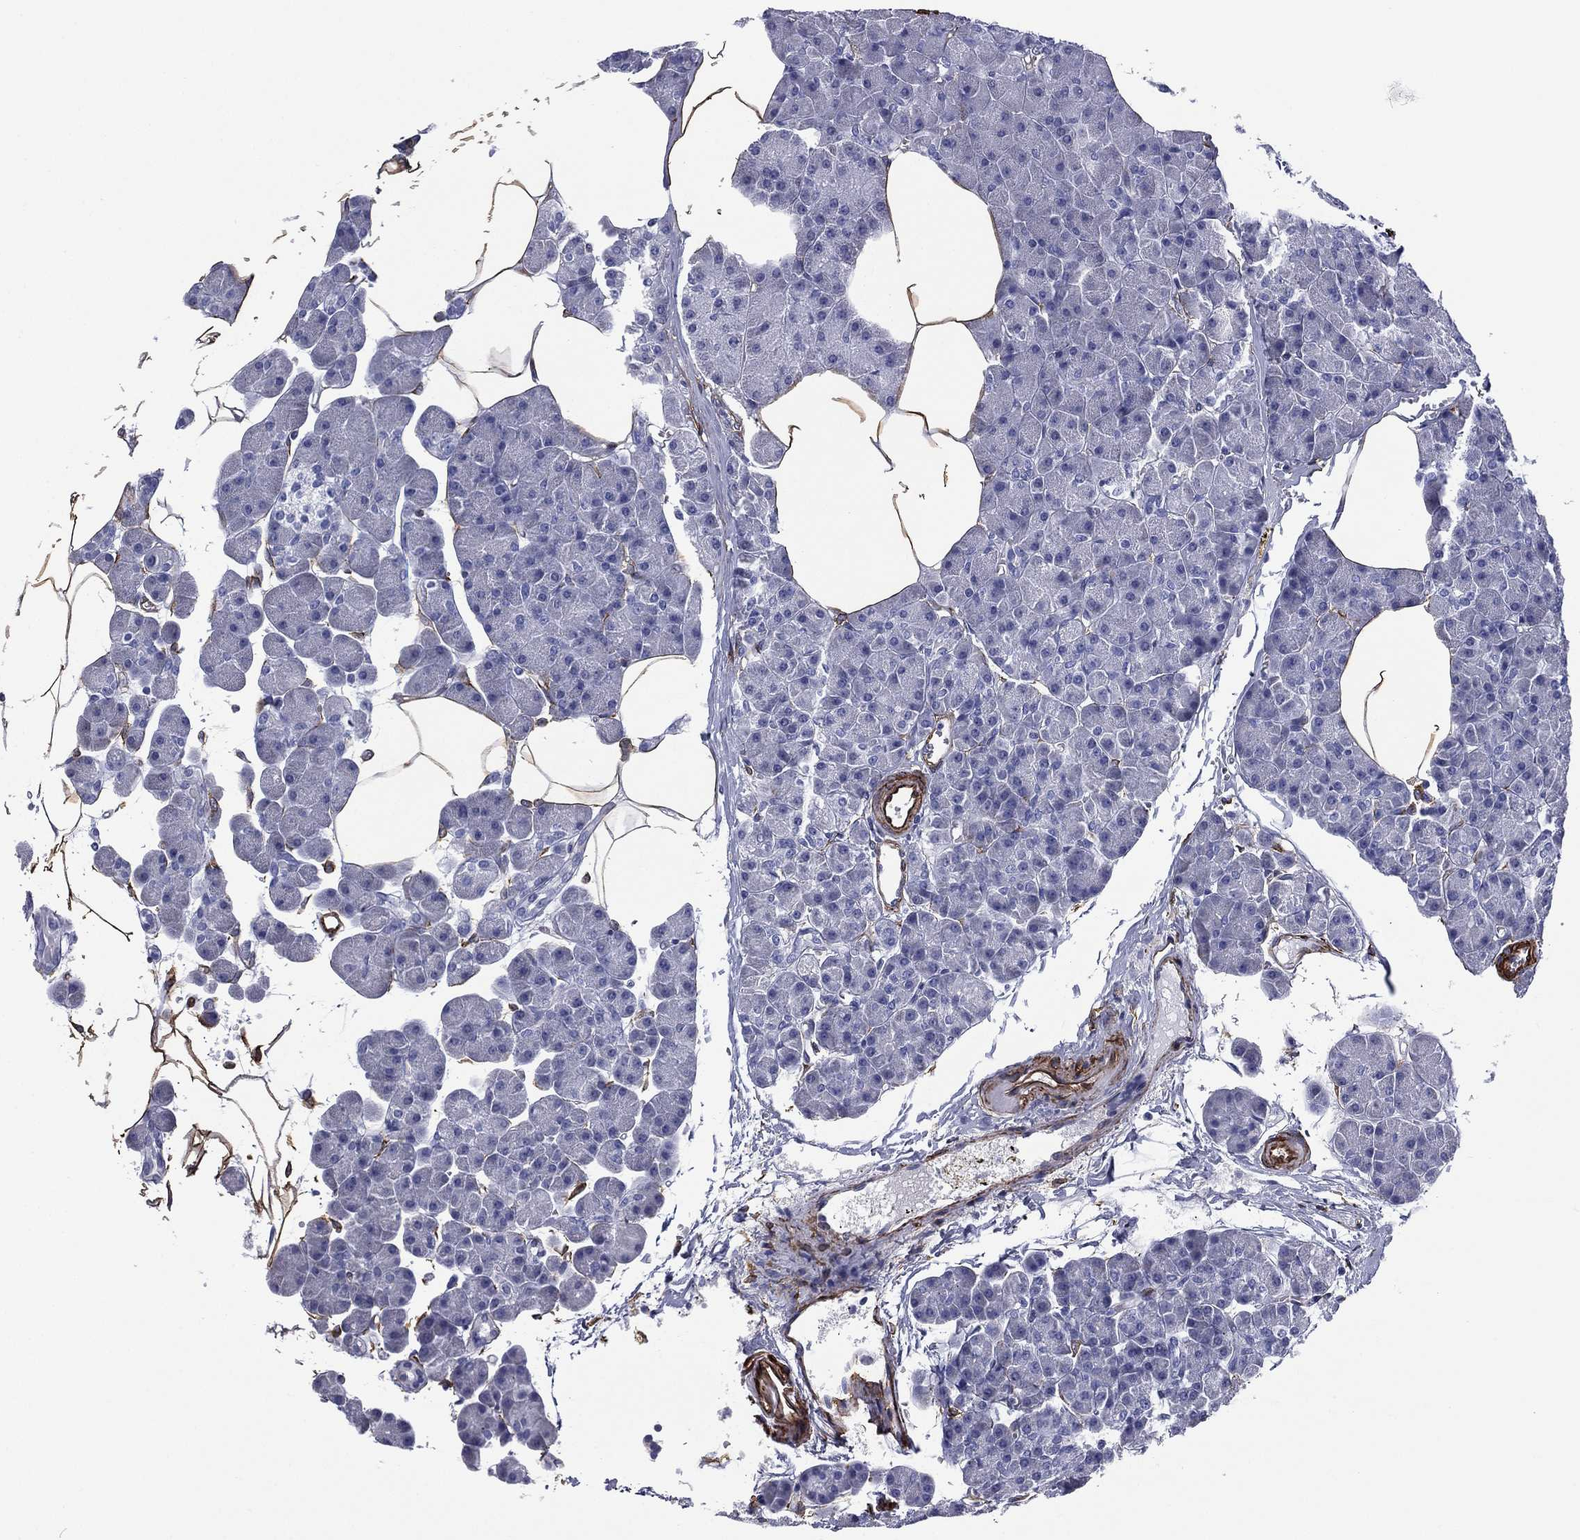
{"staining": {"intensity": "negative", "quantity": "none", "location": "none"}, "tissue": "pancreas", "cell_type": "Exocrine glandular cells", "image_type": "normal", "snomed": [{"axis": "morphology", "description": "Normal tissue, NOS"}, {"axis": "topography", "description": "Pancreas"}], "caption": "There is no significant expression in exocrine glandular cells of pancreas.", "gene": "CAVIN3", "patient": {"sex": "female", "age": 45}}